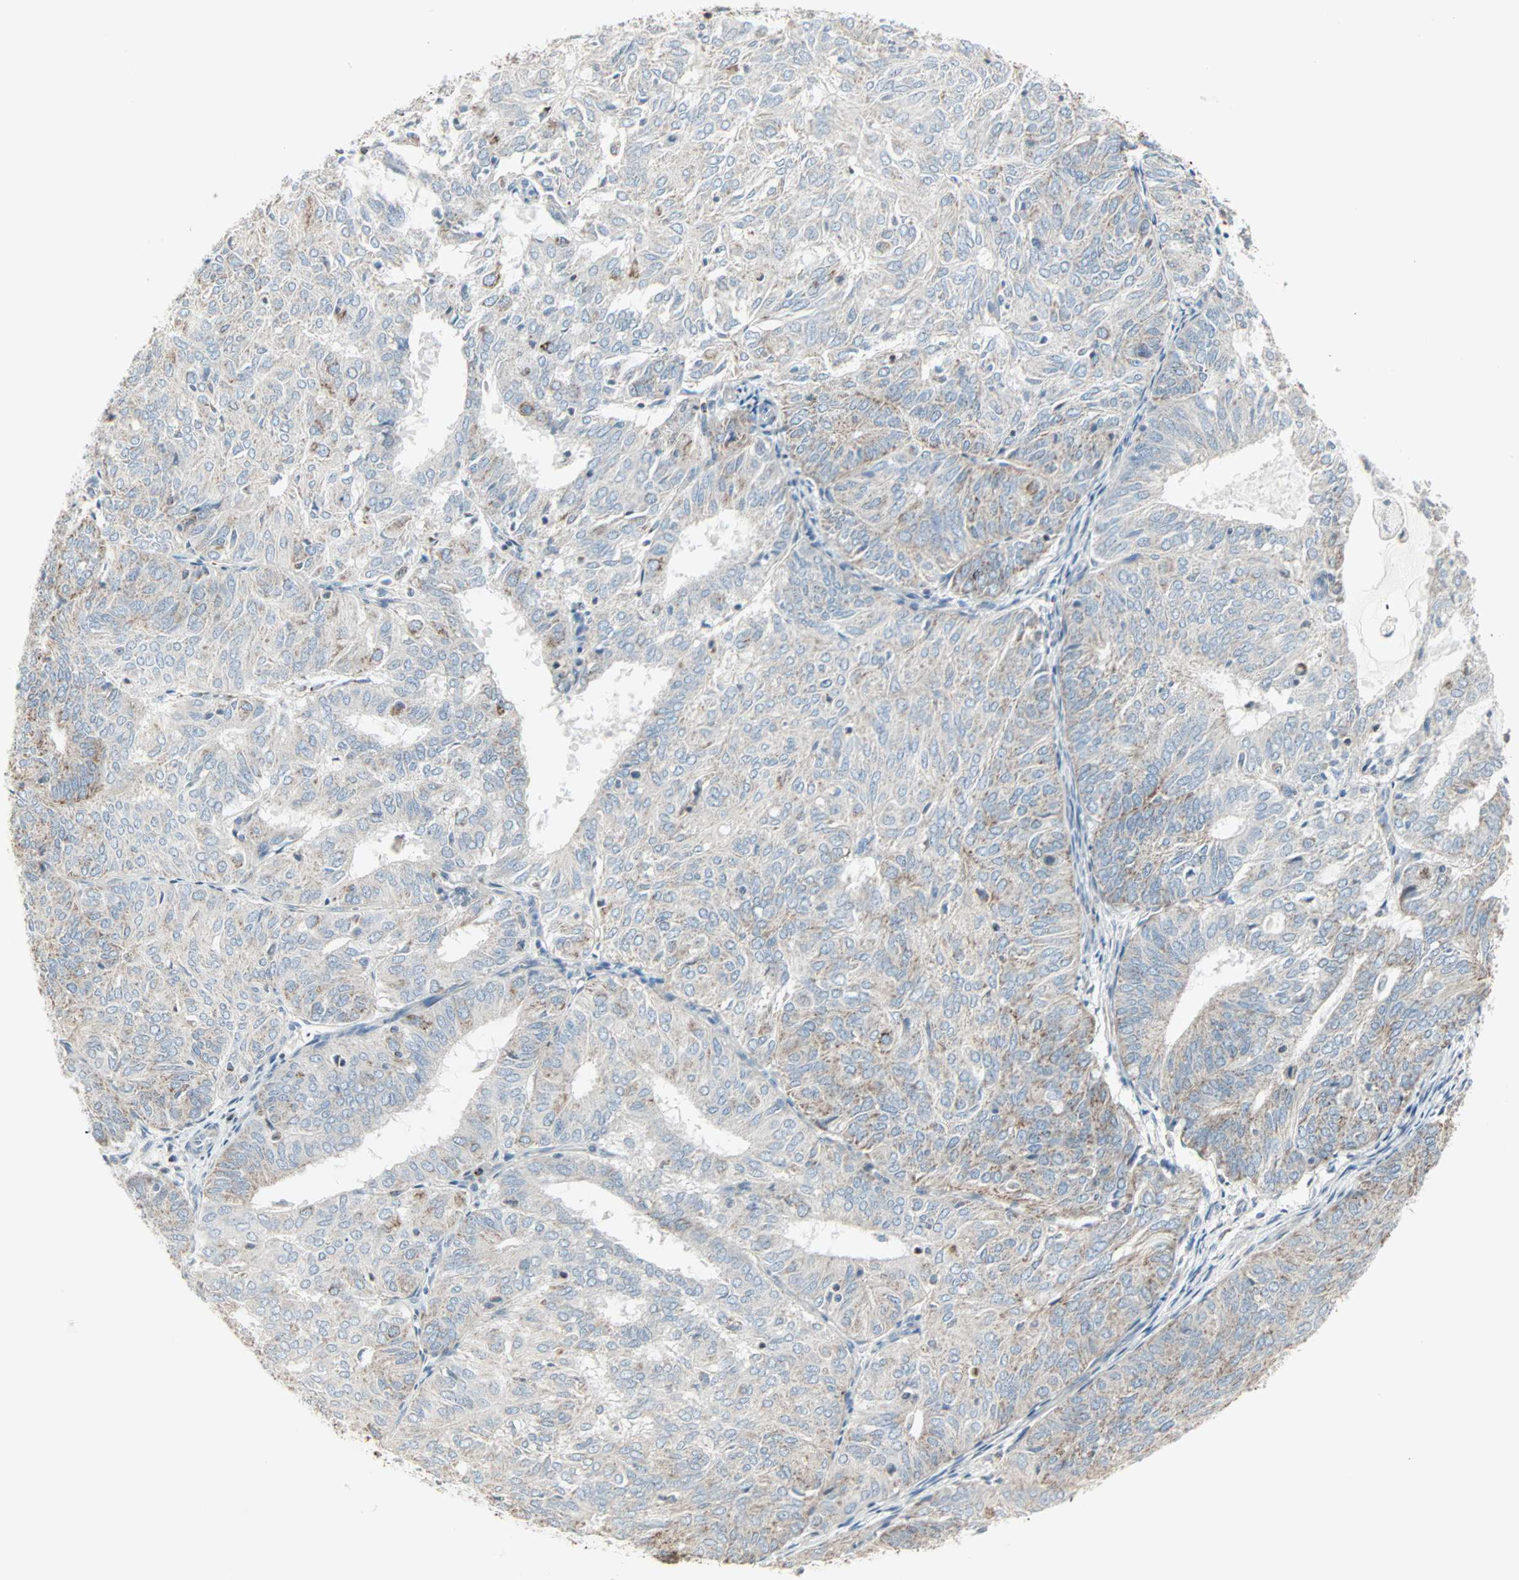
{"staining": {"intensity": "weak", "quantity": "<25%", "location": "cytoplasmic/membranous"}, "tissue": "endometrial cancer", "cell_type": "Tumor cells", "image_type": "cancer", "snomed": [{"axis": "morphology", "description": "Adenocarcinoma, NOS"}, {"axis": "topography", "description": "Uterus"}], "caption": "An image of human endometrial adenocarcinoma is negative for staining in tumor cells.", "gene": "IDH2", "patient": {"sex": "female", "age": 60}}